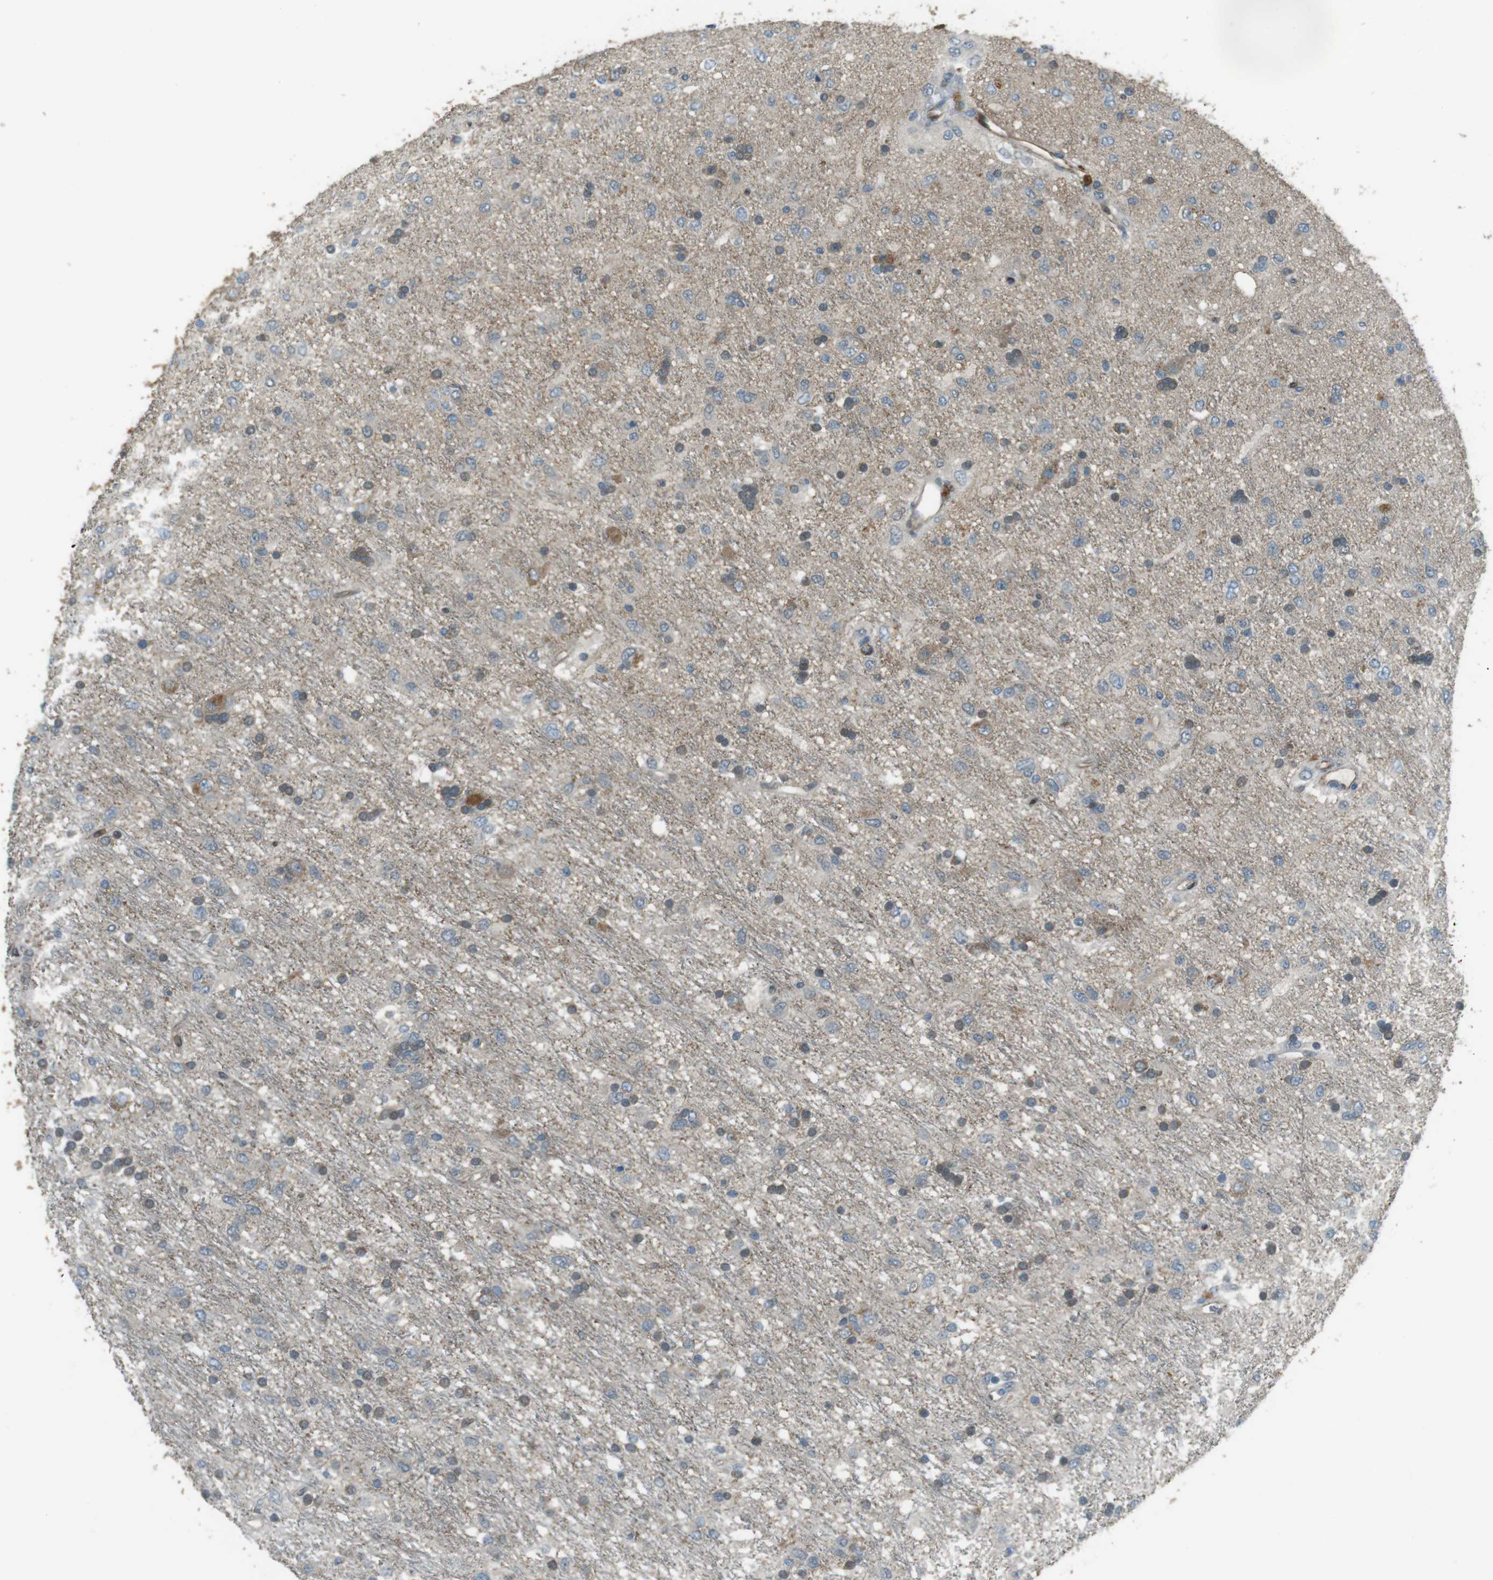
{"staining": {"intensity": "negative", "quantity": "none", "location": "none"}, "tissue": "glioma", "cell_type": "Tumor cells", "image_type": "cancer", "snomed": [{"axis": "morphology", "description": "Glioma, malignant, Low grade"}, {"axis": "topography", "description": "Brain"}], "caption": "High magnification brightfield microscopy of glioma stained with DAB (brown) and counterstained with hematoxylin (blue): tumor cells show no significant positivity.", "gene": "MFAP3", "patient": {"sex": "male", "age": 77}}